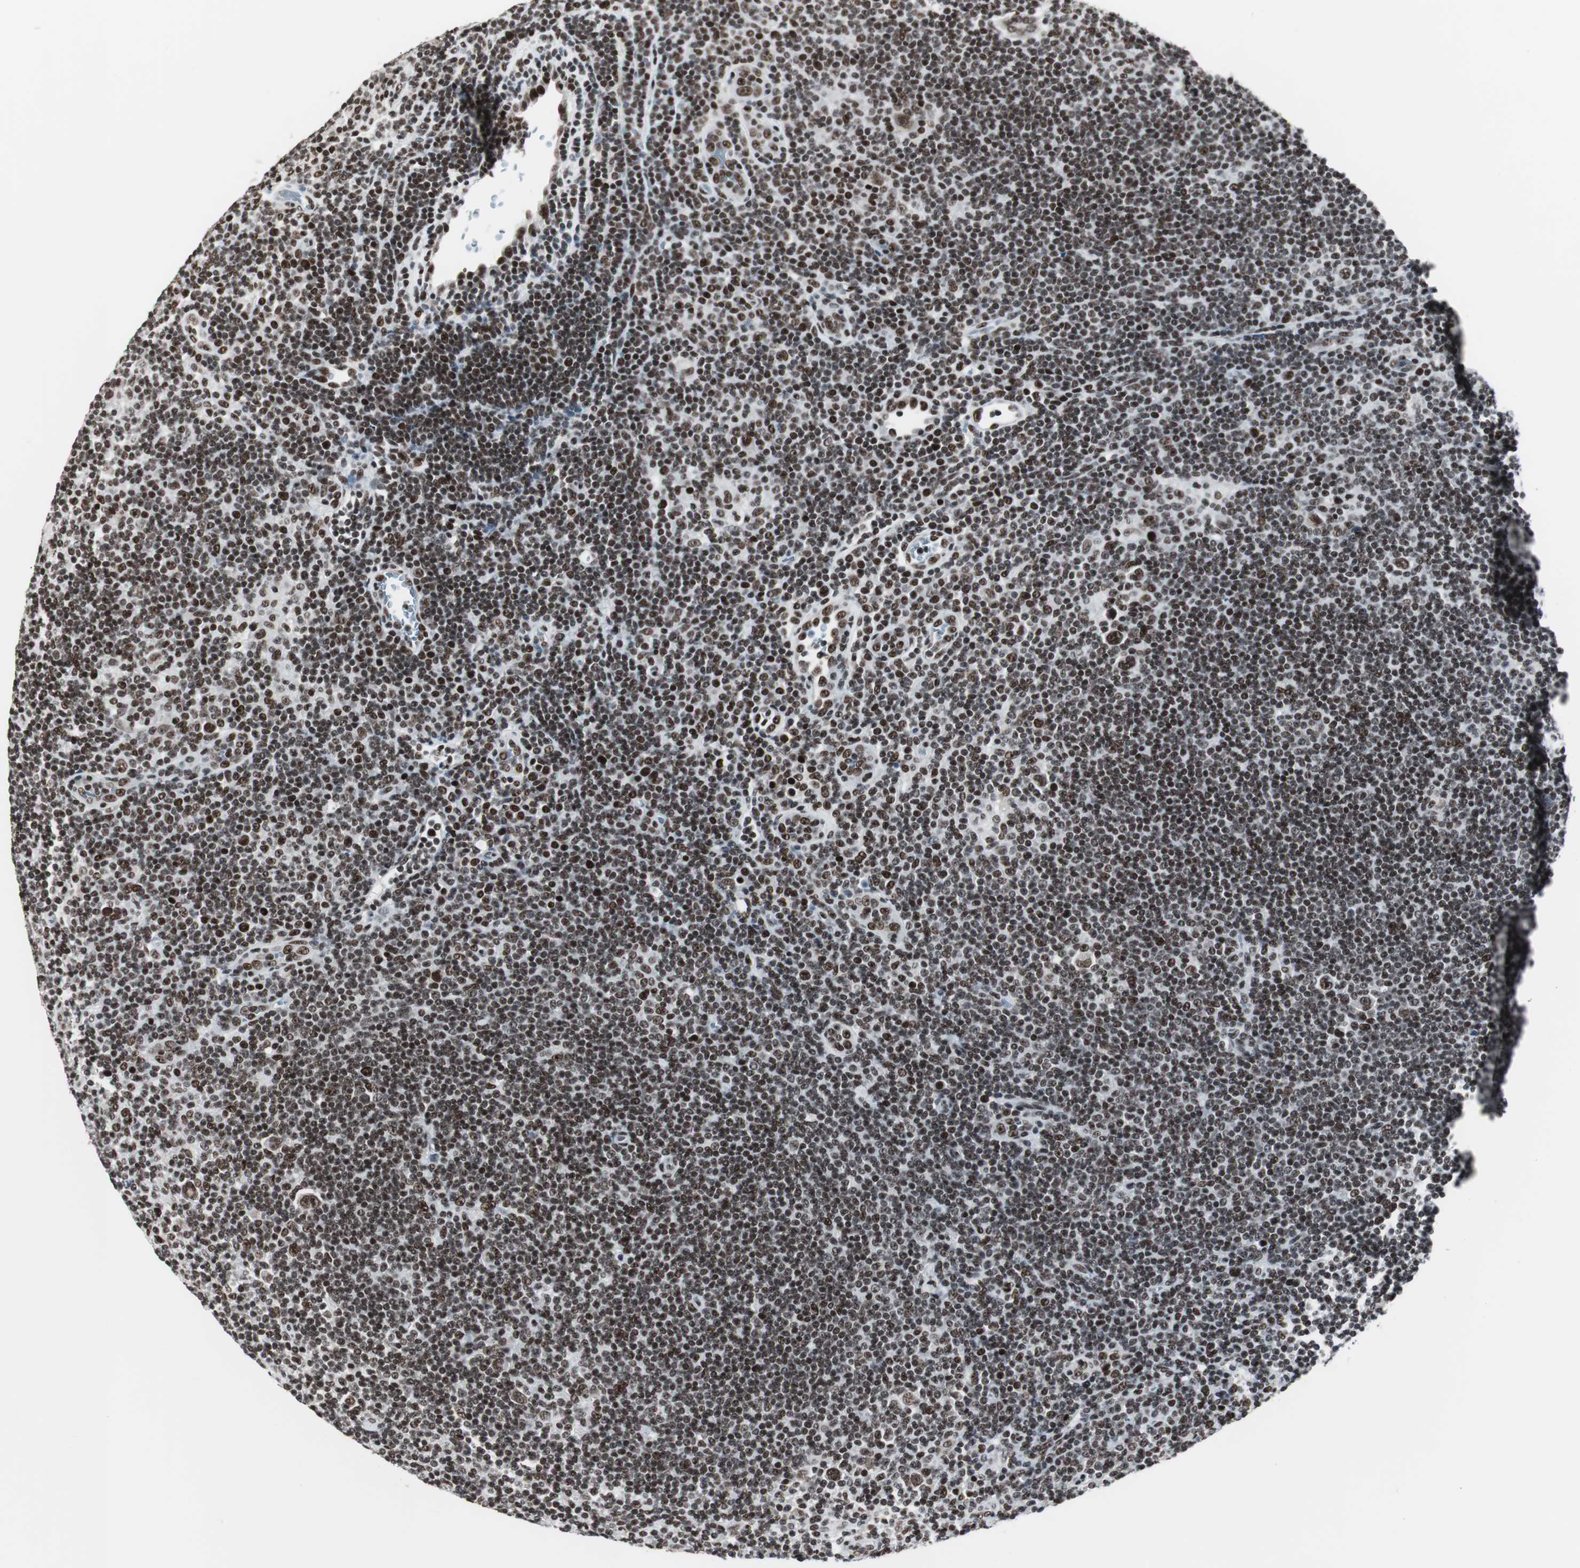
{"staining": {"intensity": "strong", "quantity": ">75%", "location": "nuclear"}, "tissue": "lymphoma", "cell_type": "Tumor cells", "image_type": "cancer", "snomed": [{"axis": "morphology", "description": "Hodgkin's disease, NOS"}, {"axis": "topography", "description": "Lymph node"}], "caption": "Hodgkin's disease stained with a brown dye shows strong nuclear positive positivity in about >75% of tumor cells.", "gene": "XRCC1", "patient": {"sex": "female", "age": 57}}